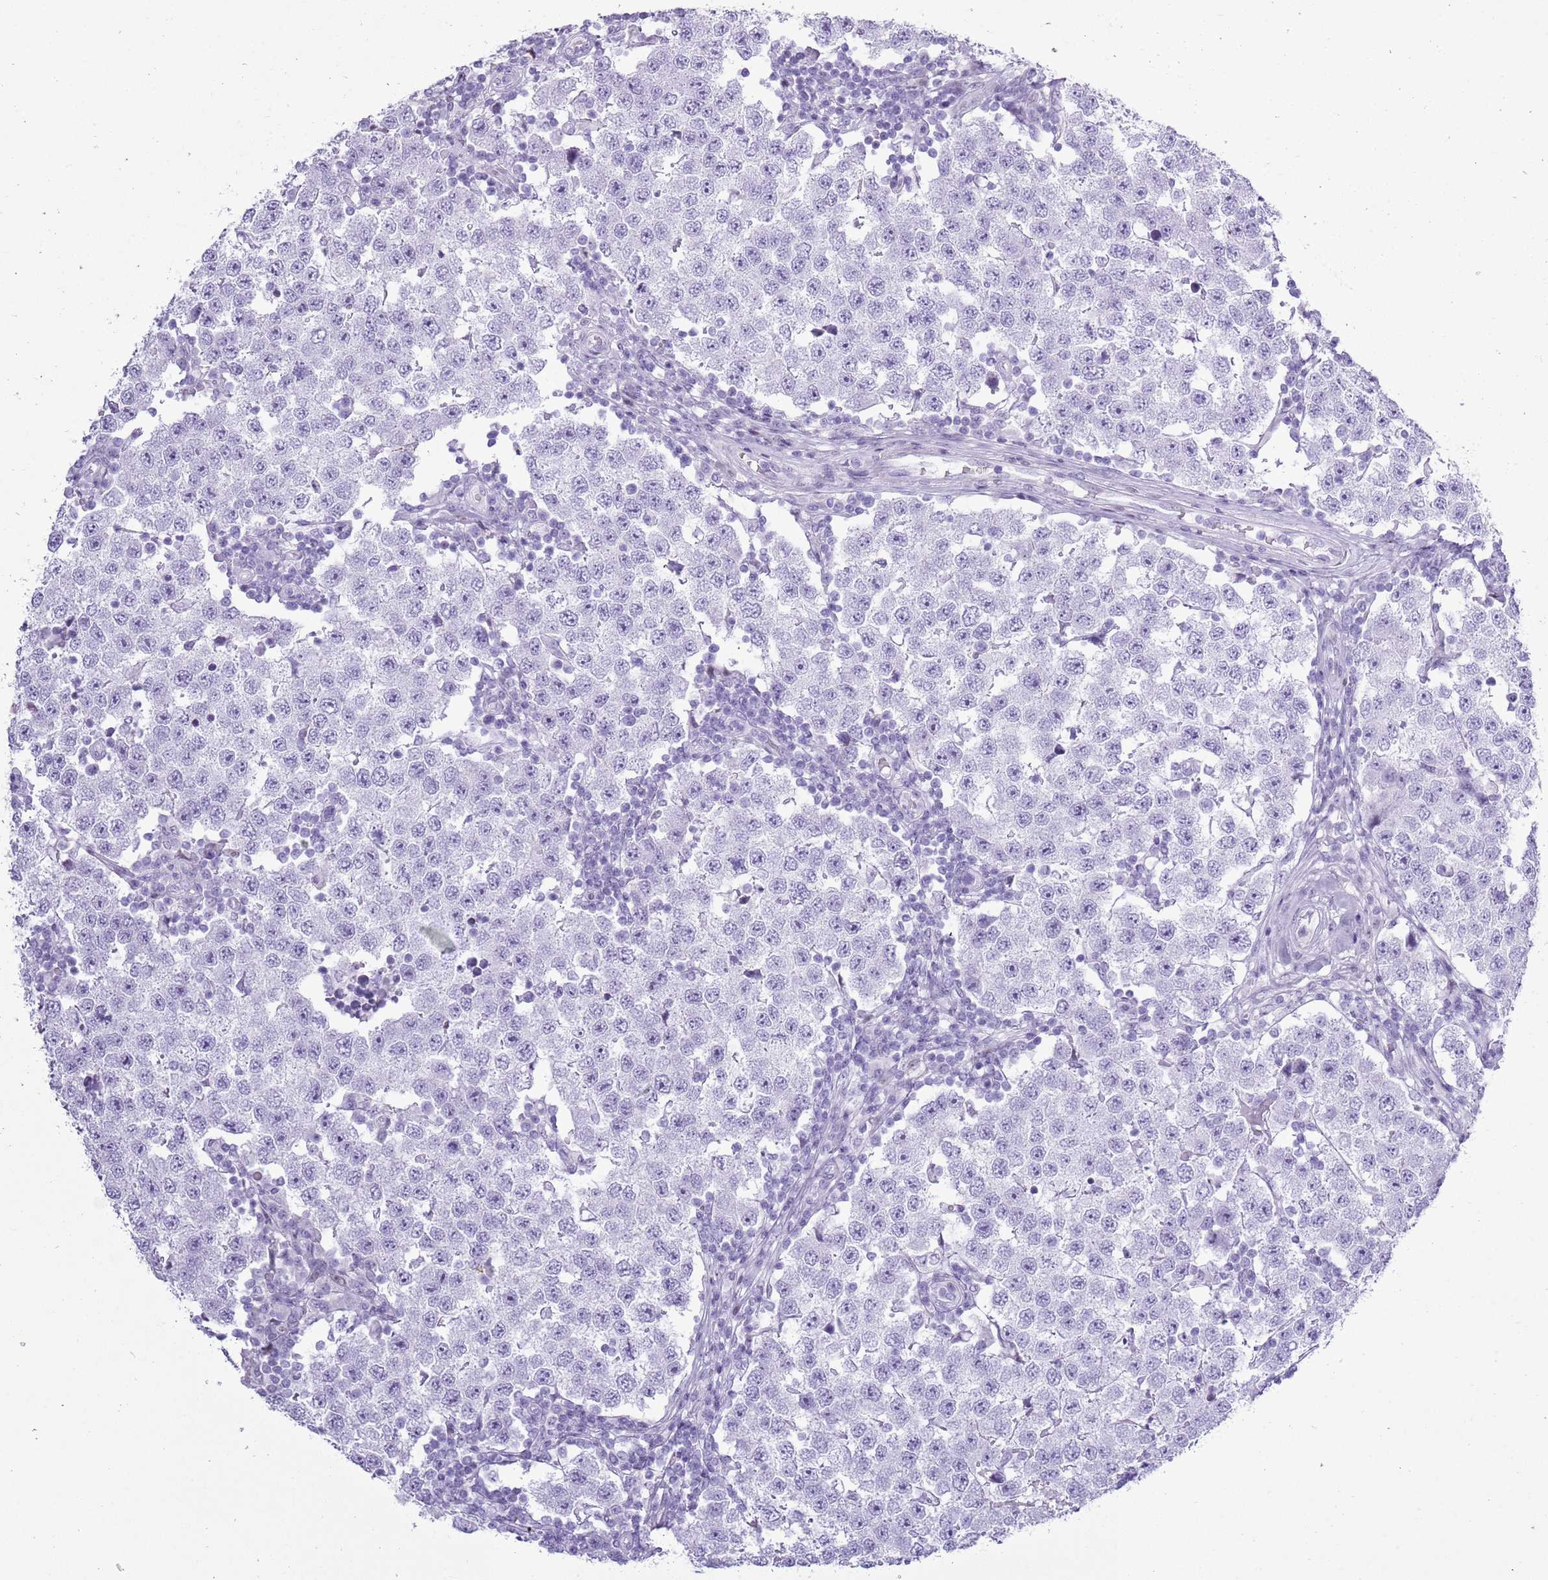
{"staining": {"intensity": "negative", "quantity": "none", "location": "none"}, "tissue": "testis cancer", "cell_type": "Tumor cells", "image_type": "cancer", "snomed": [{"axis": "morphology", "description": "Seminoma, NOS"}, {"axis": "topography", "description": "Testis"}], "caption": "A histopathology image of human testis seminoma is negative for staining in tumor cells. Brightfield microscopy of IHC stained with DAB (3,3'-diaminobenzidine) (brown) and hematoxylin (blue), captured at high magnification.", "gene": "ASIP", "patient": {"sex": "male", "age": 34}}